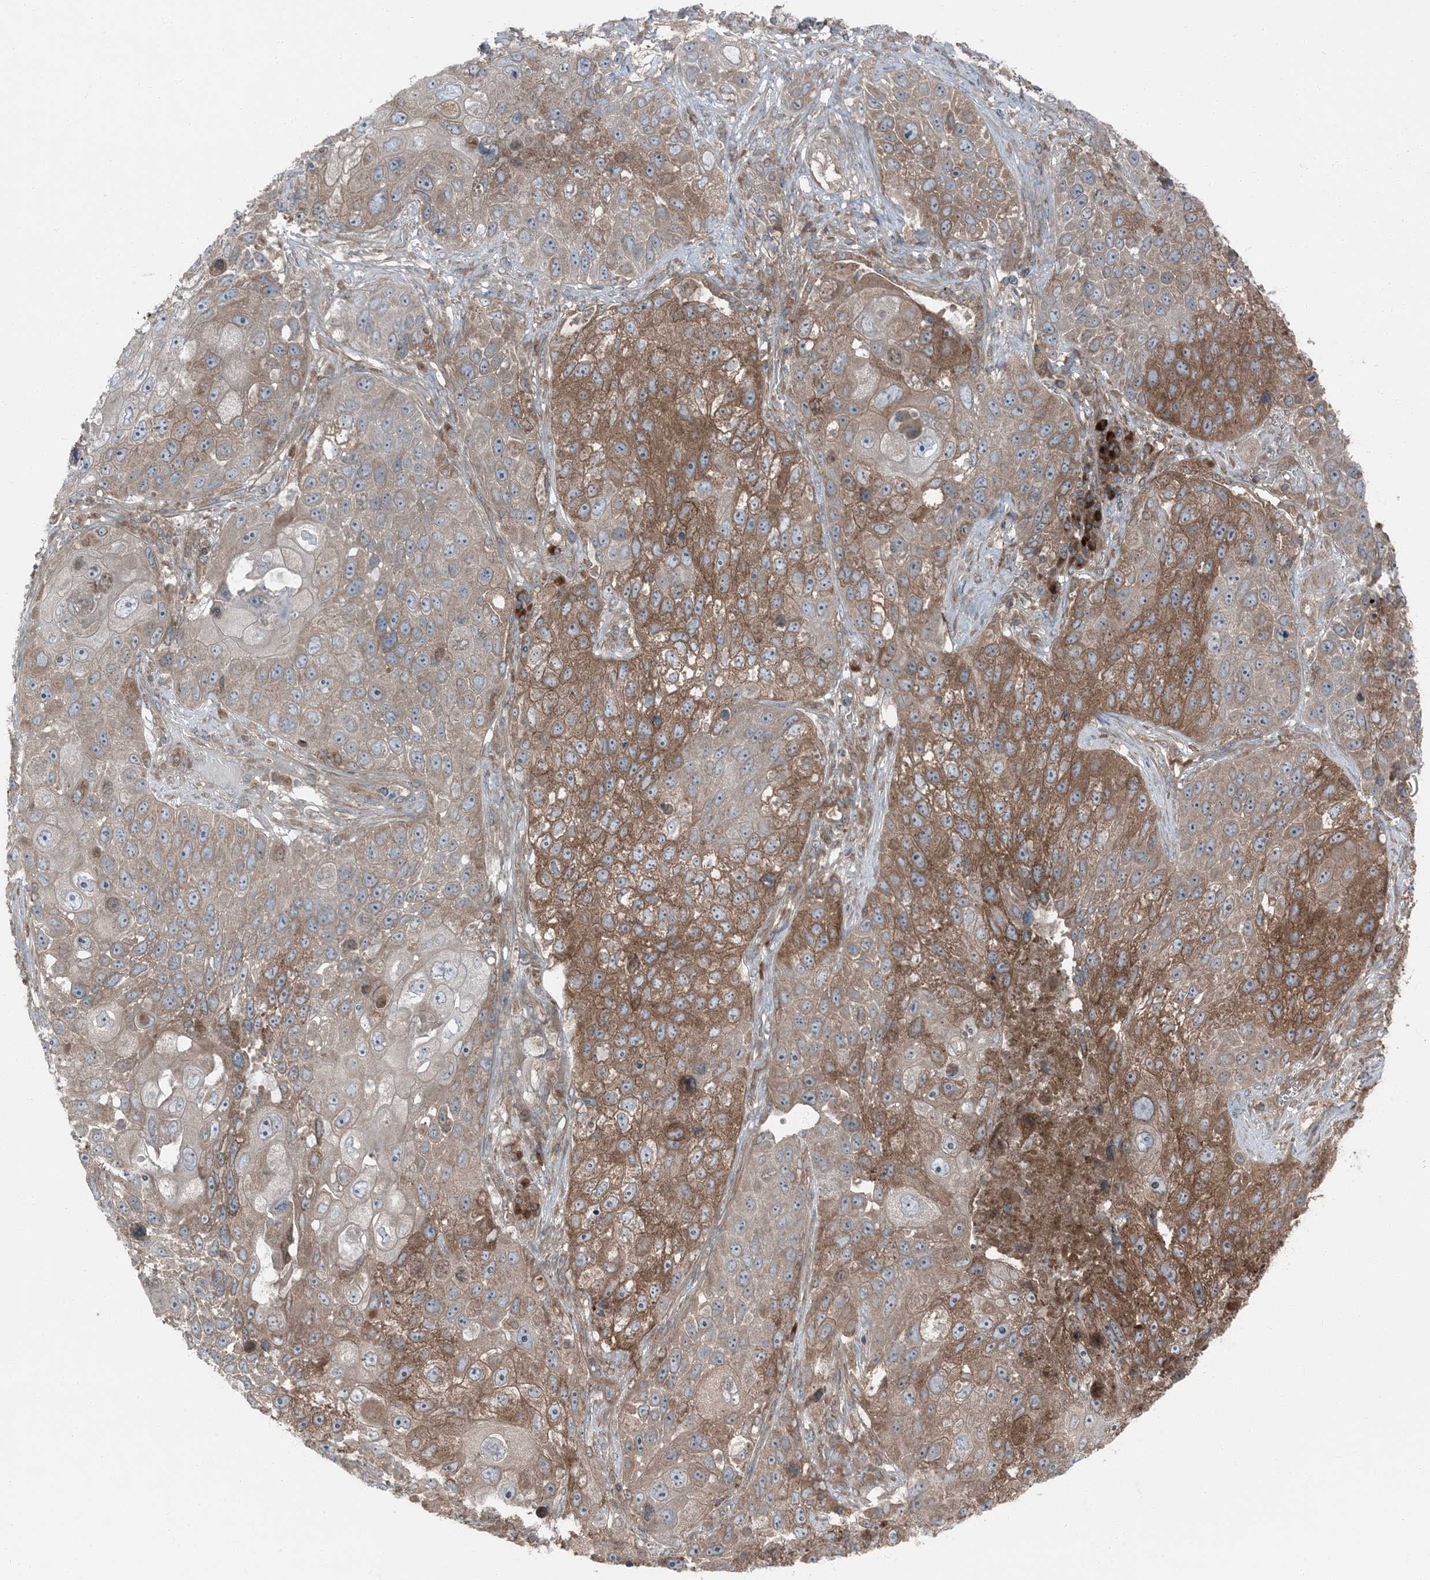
{"staining": {"intensity": "moderate", "quantity": "25%-75%", "location": "cytoplasmic/membranous"}, "tissue": "lung cancer", "cell_type": "Tumor cells", "image_type": "cancer", "snomed": [{"axis": "morphology", "description": "Squamous cell carcinoma, NOS"}, {"axis": "topography", "description": "Lung"}], "caption": "Protein staining of lung cancer (squamous cell carcinoma) tissue exhibits moderate cytoplasmic/membranous staining in about 25%-75% of tumor cells.", "gene": "RAB3GAP1", "patient": {"sex": "male", "age": 61}}